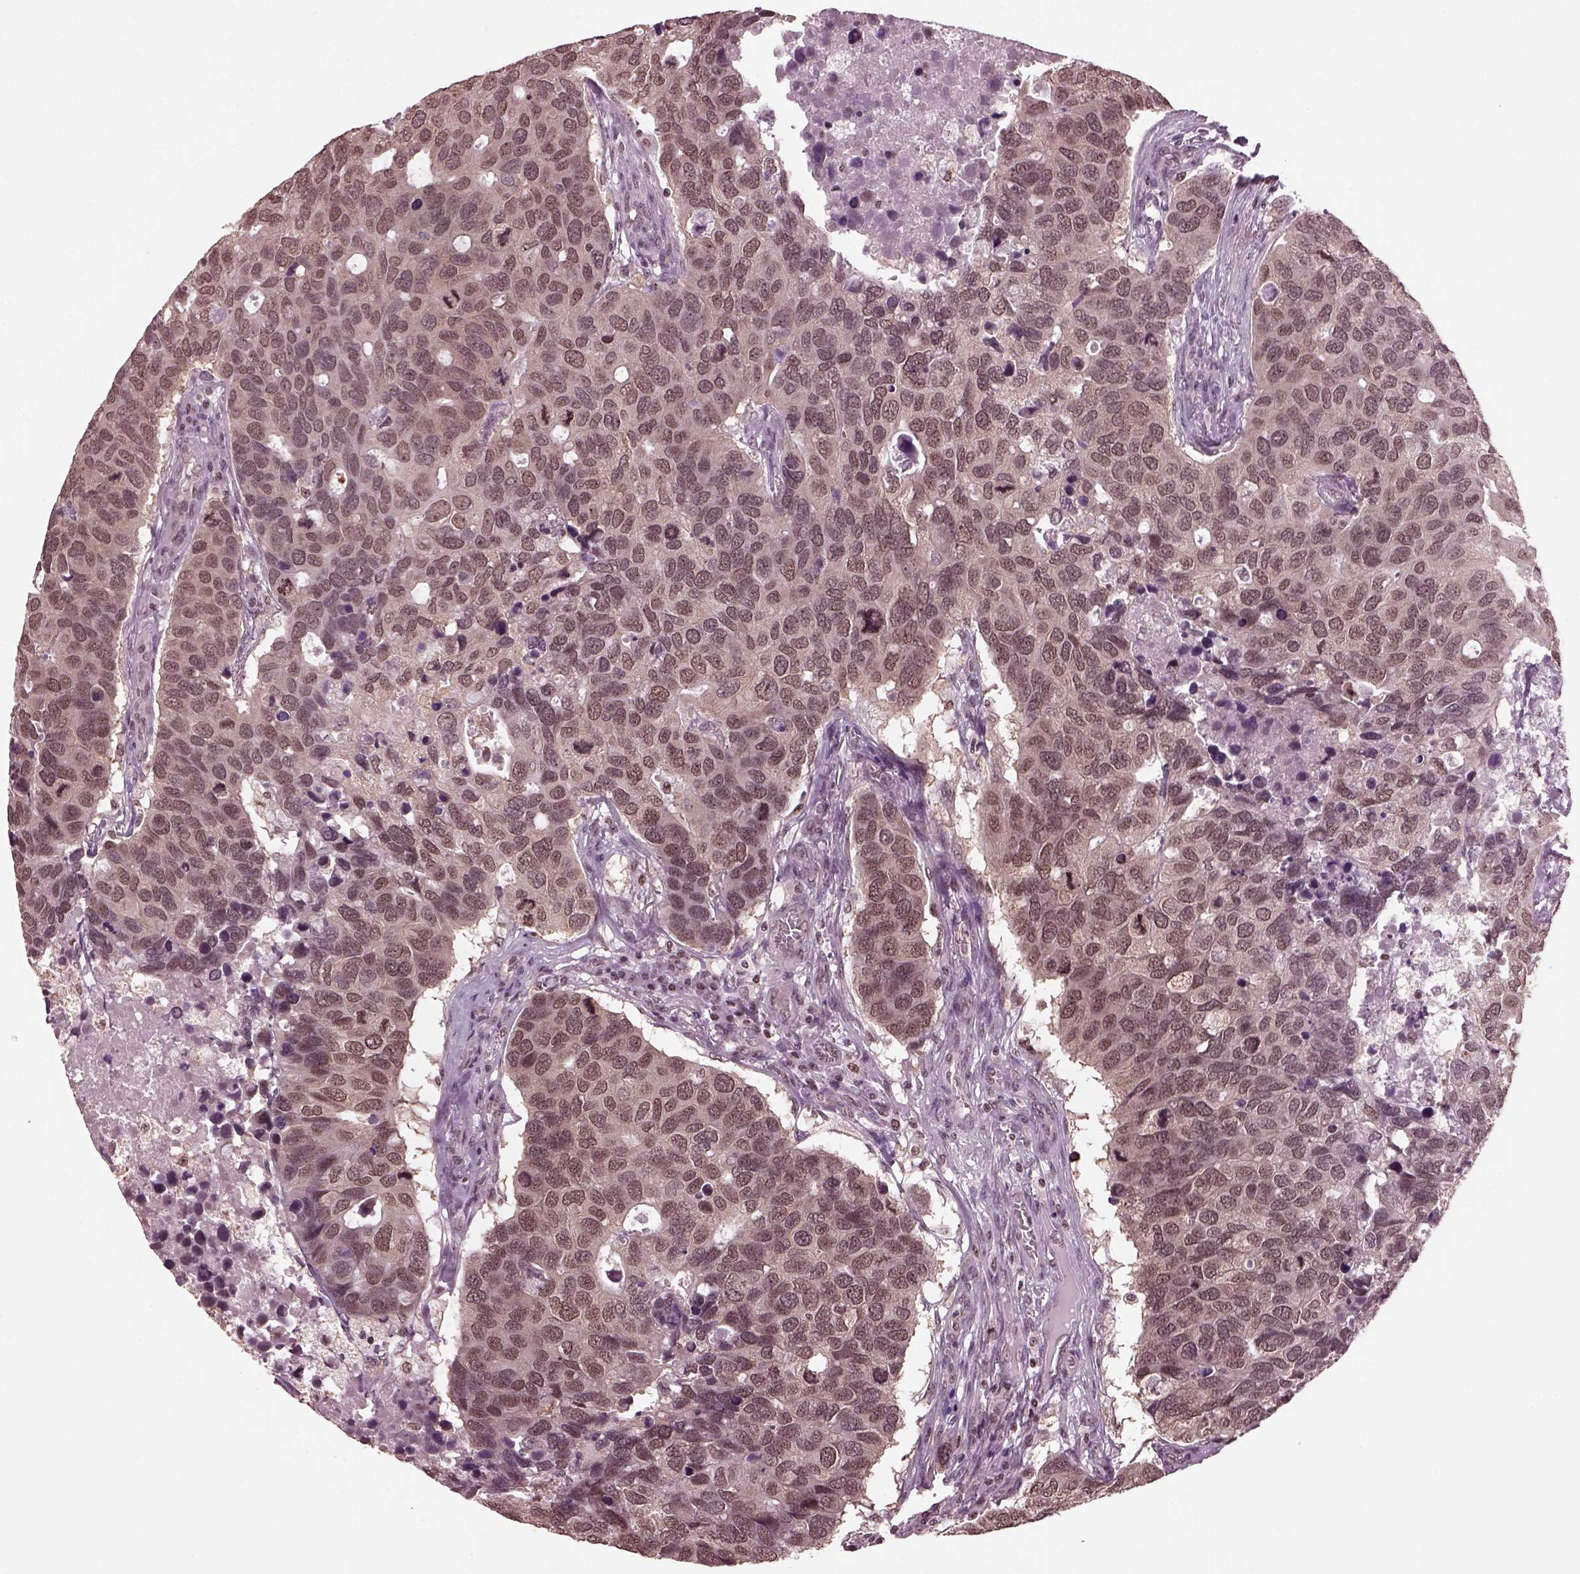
{"staining": {"intensity": "weak", "quantity": "<25%", "location": "cytoplasmic/membranous,nuclear"}, "tissue": "breast cancer", "cell_type": "Tumor cells", "image_type": "cancer", "snomed": [{"axis": "morphology", "description": "Duct carcinoma"}, {"axis": "topography", "description": "Breast"}], "caption": "Tumor cells are negative for brown protein staining in breast invasive ductal carcinoma.", "gene": "RUVBL2", "patient": {"sex": "female", "age": 83}}